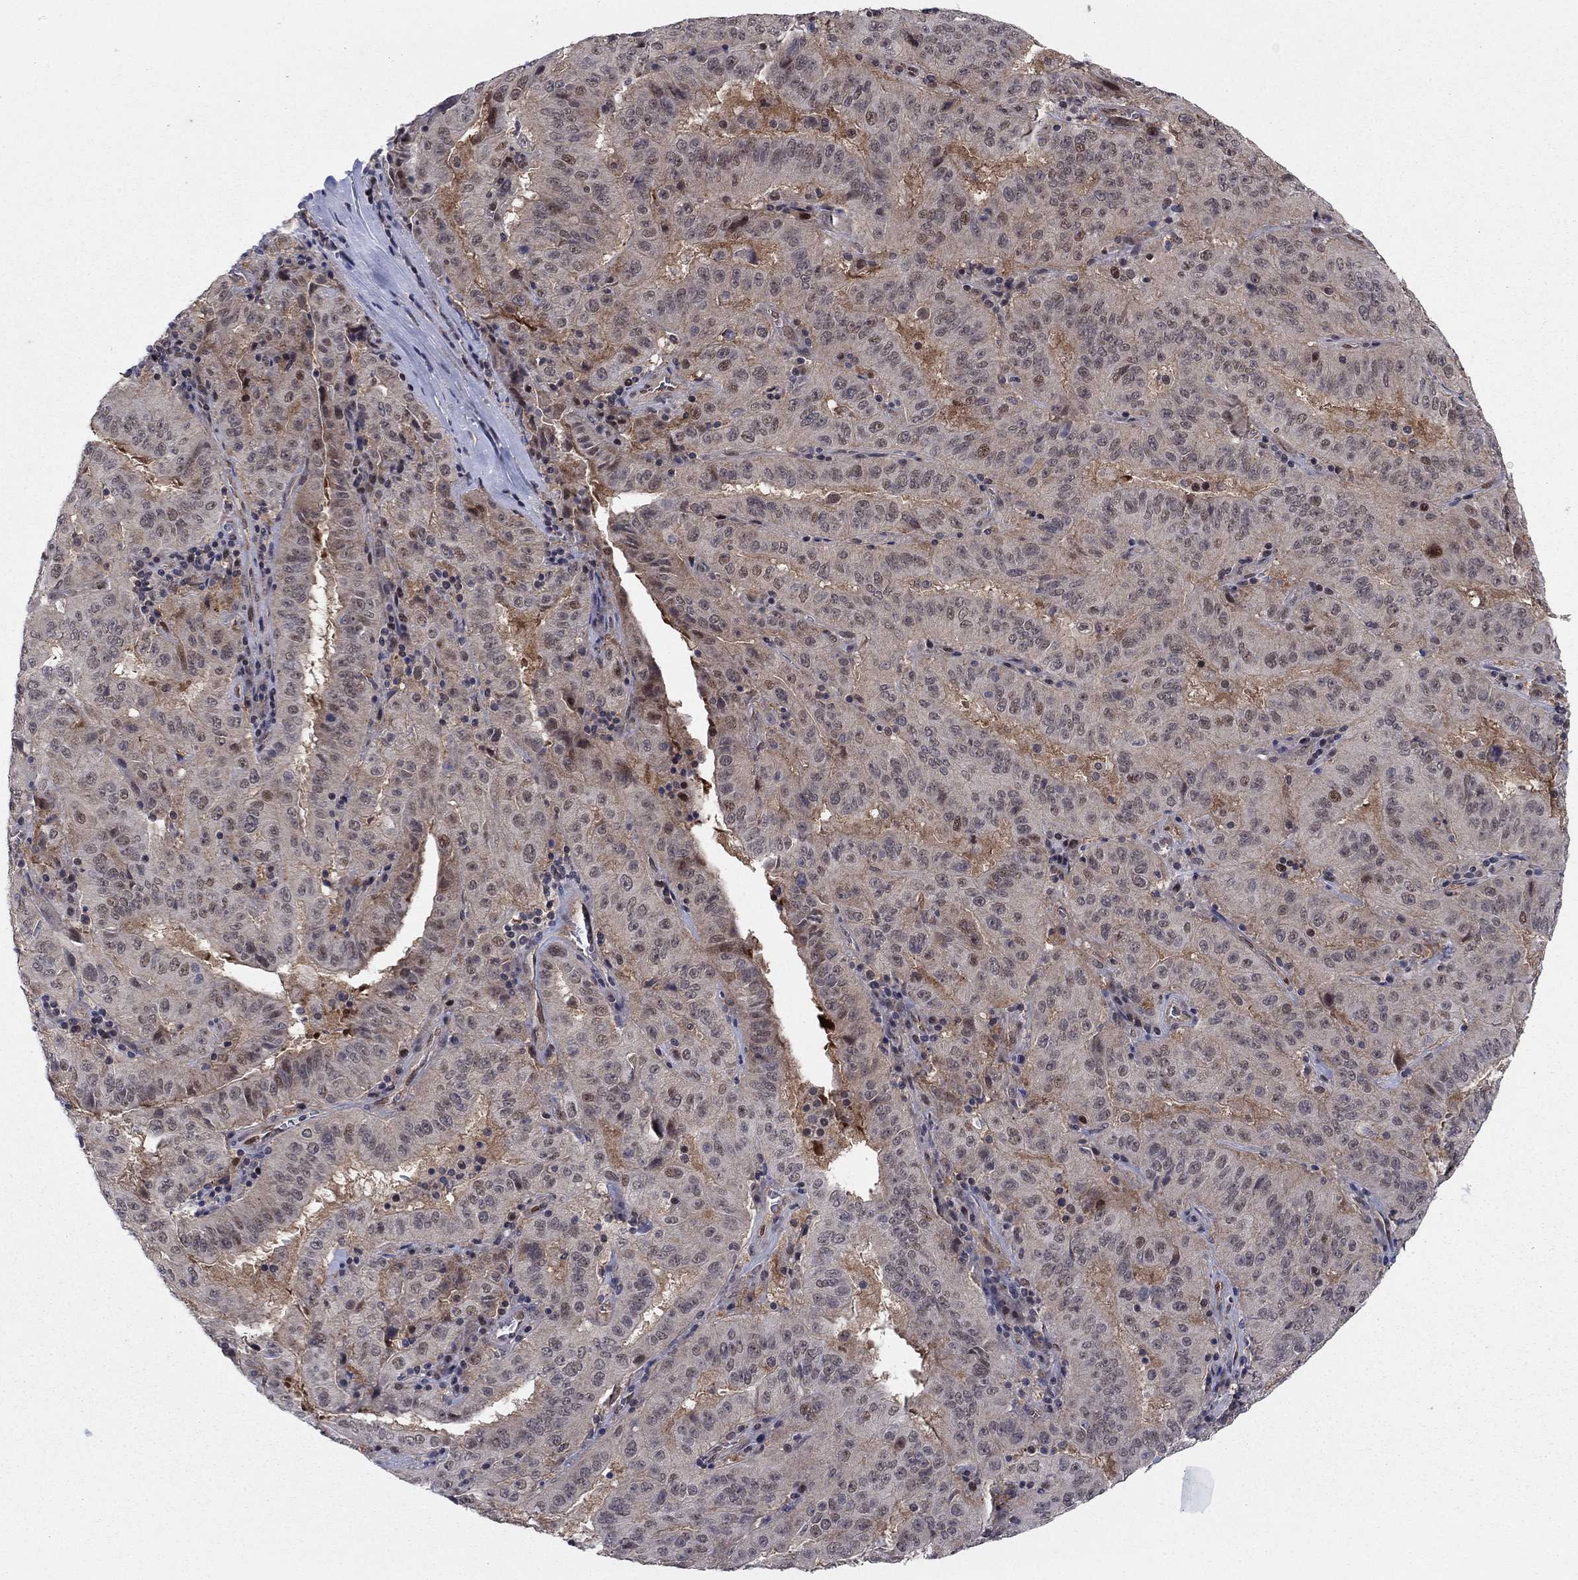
{"staining": {"intensity": "weak", "quantity": "<25%", "location": "cytoplasmic/membranous,nuclear"}, "tissue": "pancreatic cancer", "cell_type": "Tumor cells", "image_type": "cancer", "snomed": [{"axis": "morphology", "description": "Adenocarcinoma, NOS"}, {"axis": "topography", "description": "Pancreas"}], "caption": "Pancreatic adenocarcinoma was stained to show a protein in brown. There is no significant expression in tumor cells. (DAB (3,3'-diaminobenzidine) IHC, high magnification).", "gene": "PSMC1", "patient": {"sex": "male", "age": 63}}